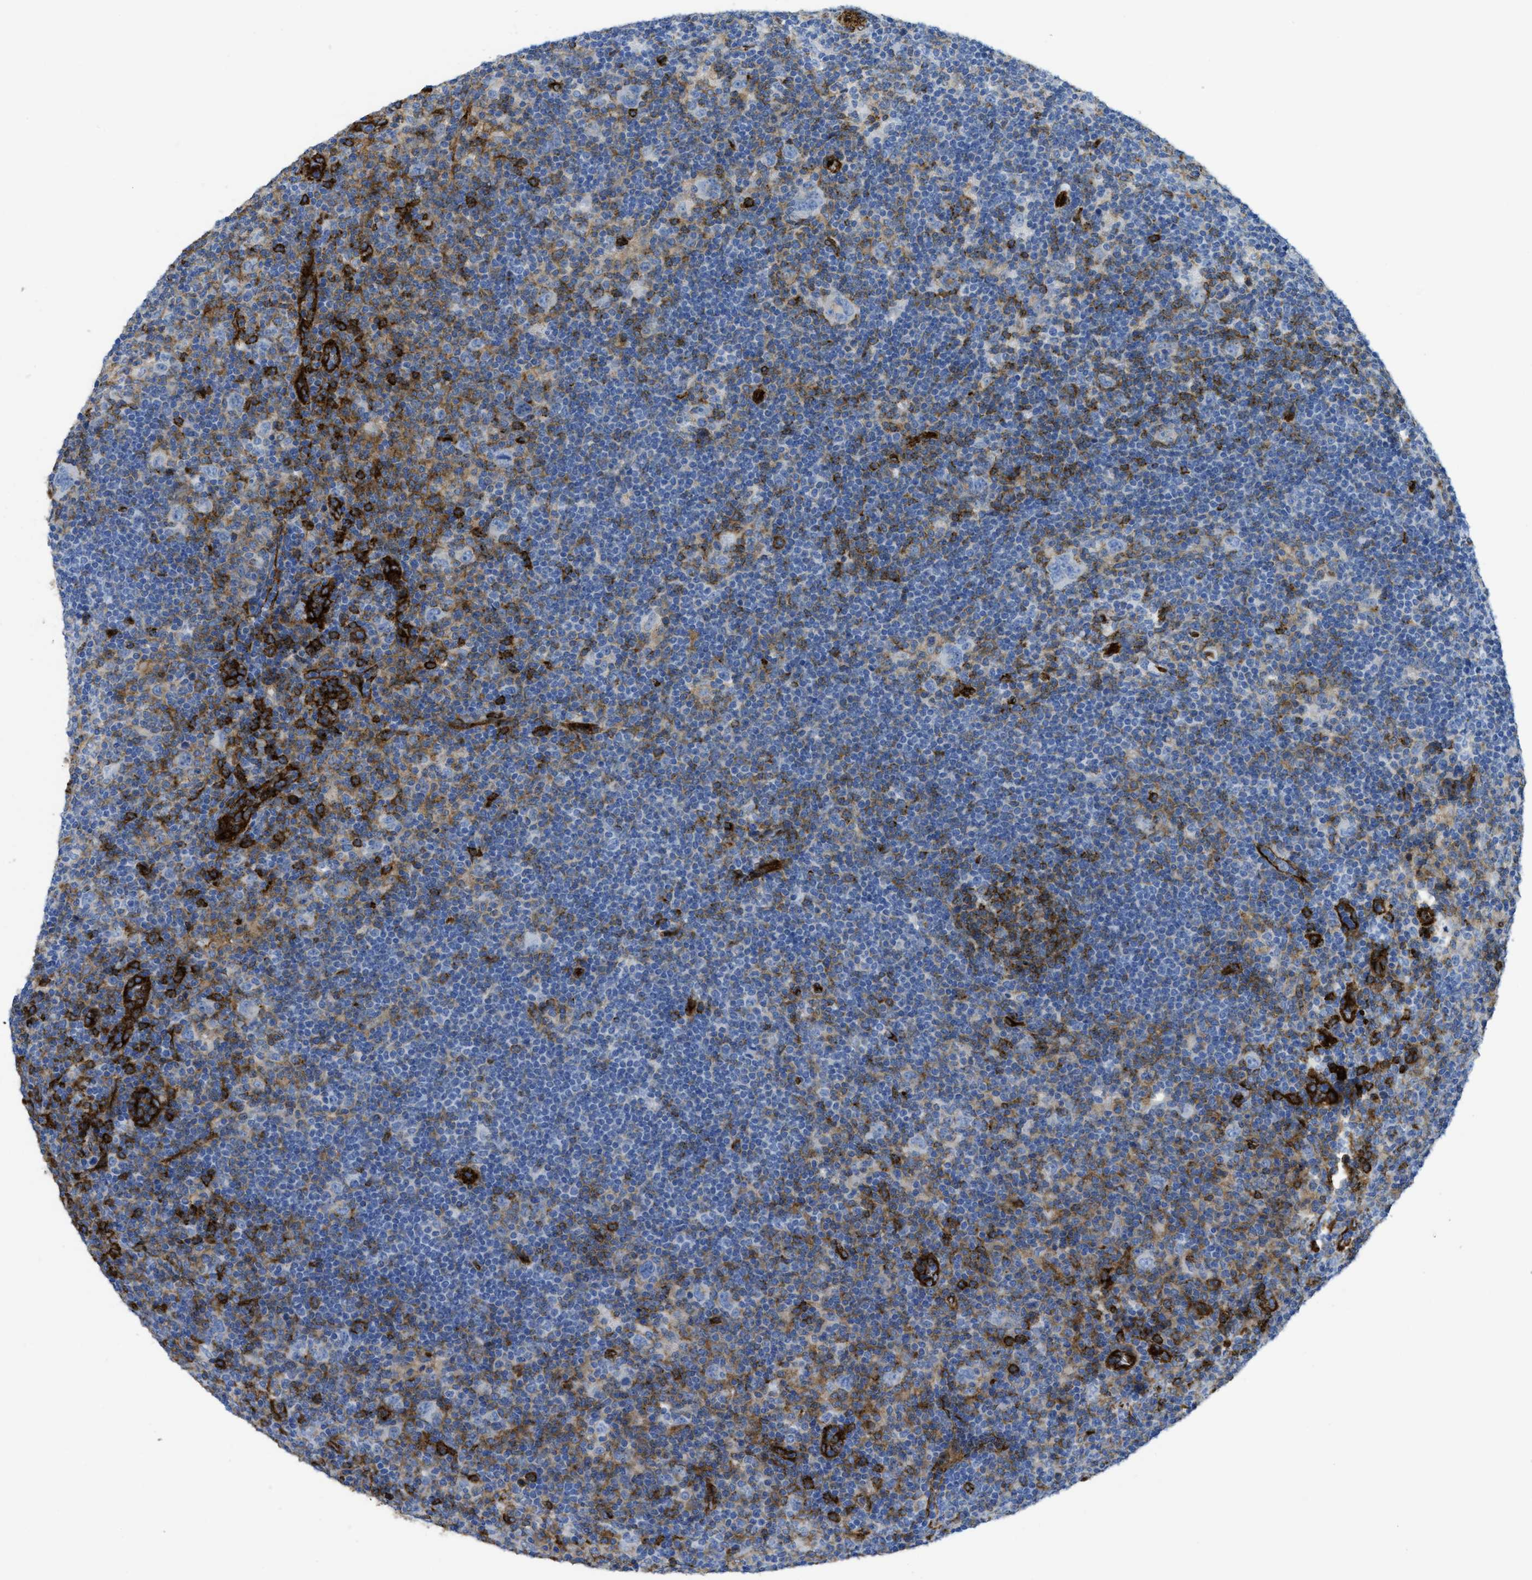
{"staining": {"intensity": "negative", "quantity": "none", "location": "none"}, "tissue": "lymphoma", "cell_type": "Tumor cells", "image_type": "cancer", "snomed": [{"axis": "morphology", "description": "Hodgkin's disease, NOS"}, {"axis": "topography", "description": "Lymph node"}], "caption": "This is a photomicrograph of immunohistochemistry staining of lymphoma, which shows no staining in tumor cells. (IHC, brightfield microscopy, high magnification).", "gene": "HIP1", "patient": {"sex": "female", "age": 57}}